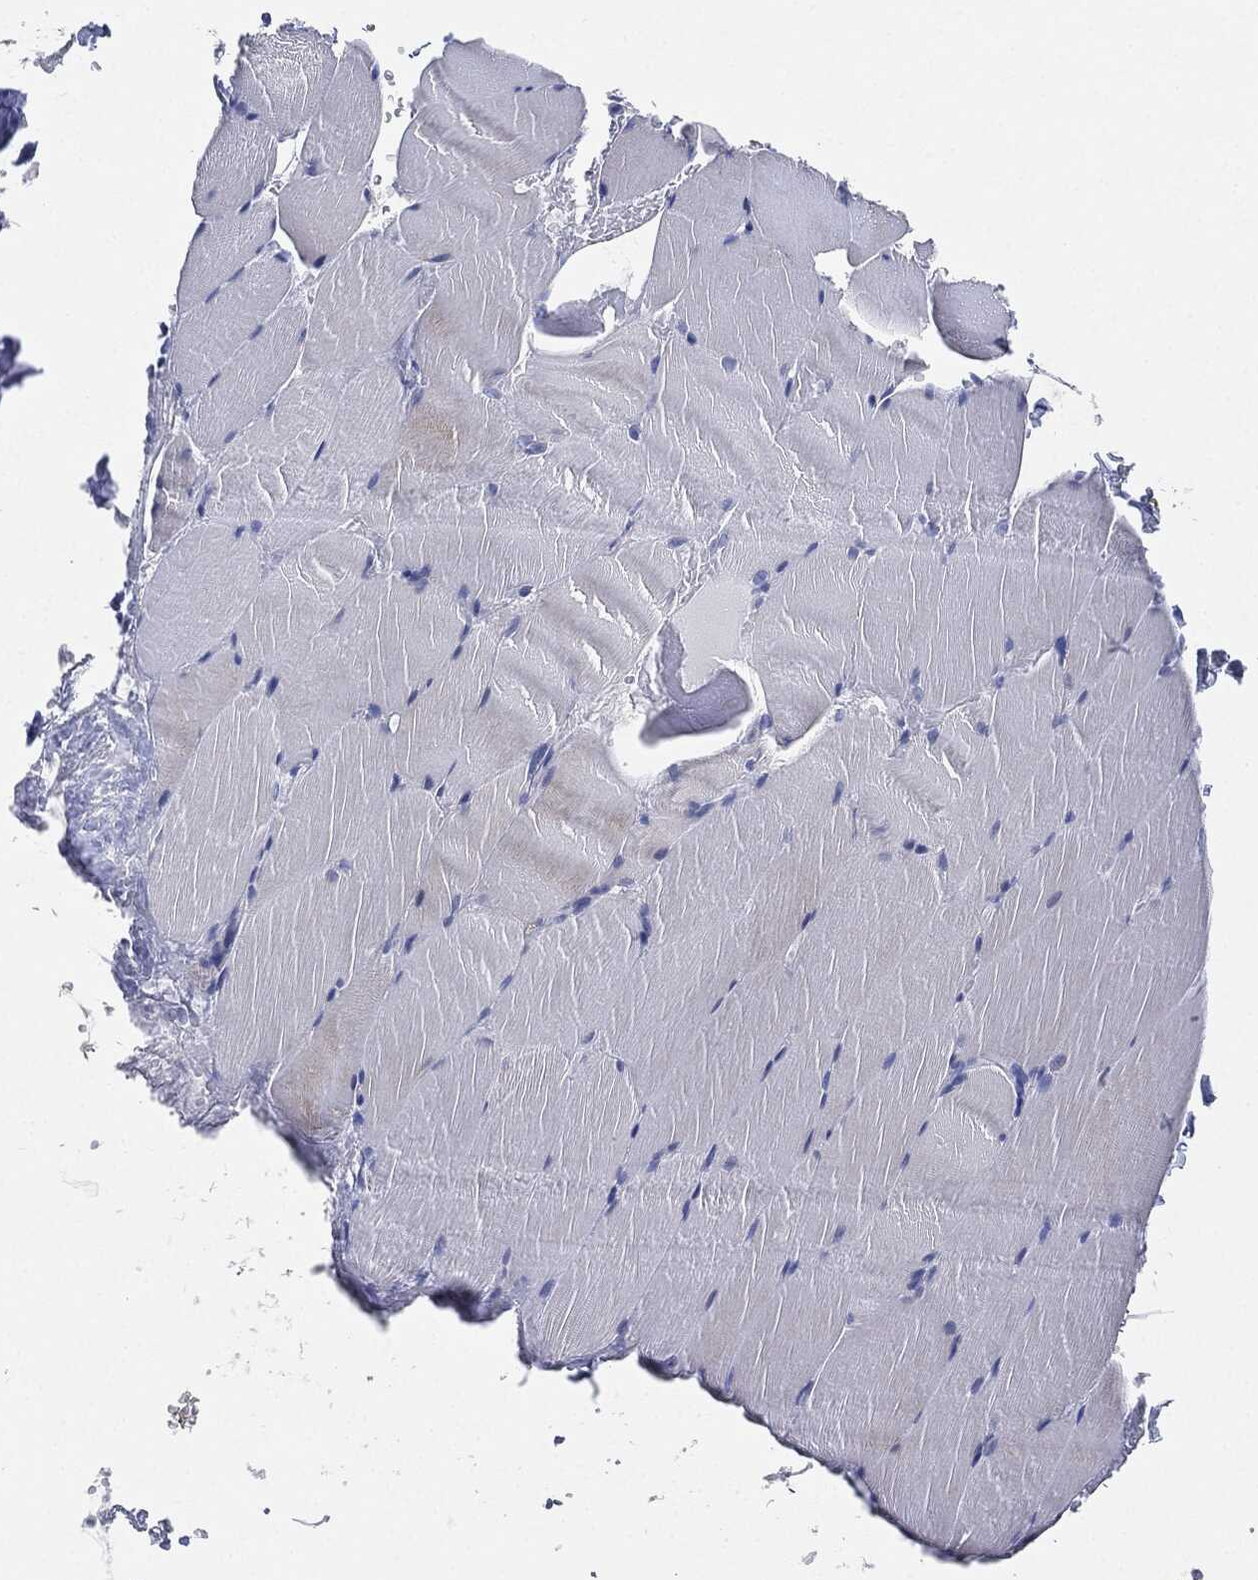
{"staining": {"intensity": "negative", "quantity": "none", "location": "none"}, "tissue": "skeletal muscle", "cell_type": "Myocytes", "image_type": "normal", "snomed": [{"axis": "morphology", "description": "Normal tissue, NOS"}, {"axis": "topography", "description": "Skeletal muscle"}], "caption": "This is a photomicrograph of IHC staining of unremarkable skeletal muscle, which shows no positivity in myocytes.", "gene": "NTRK1", "patient": {"sex": "female", "age": 37}}